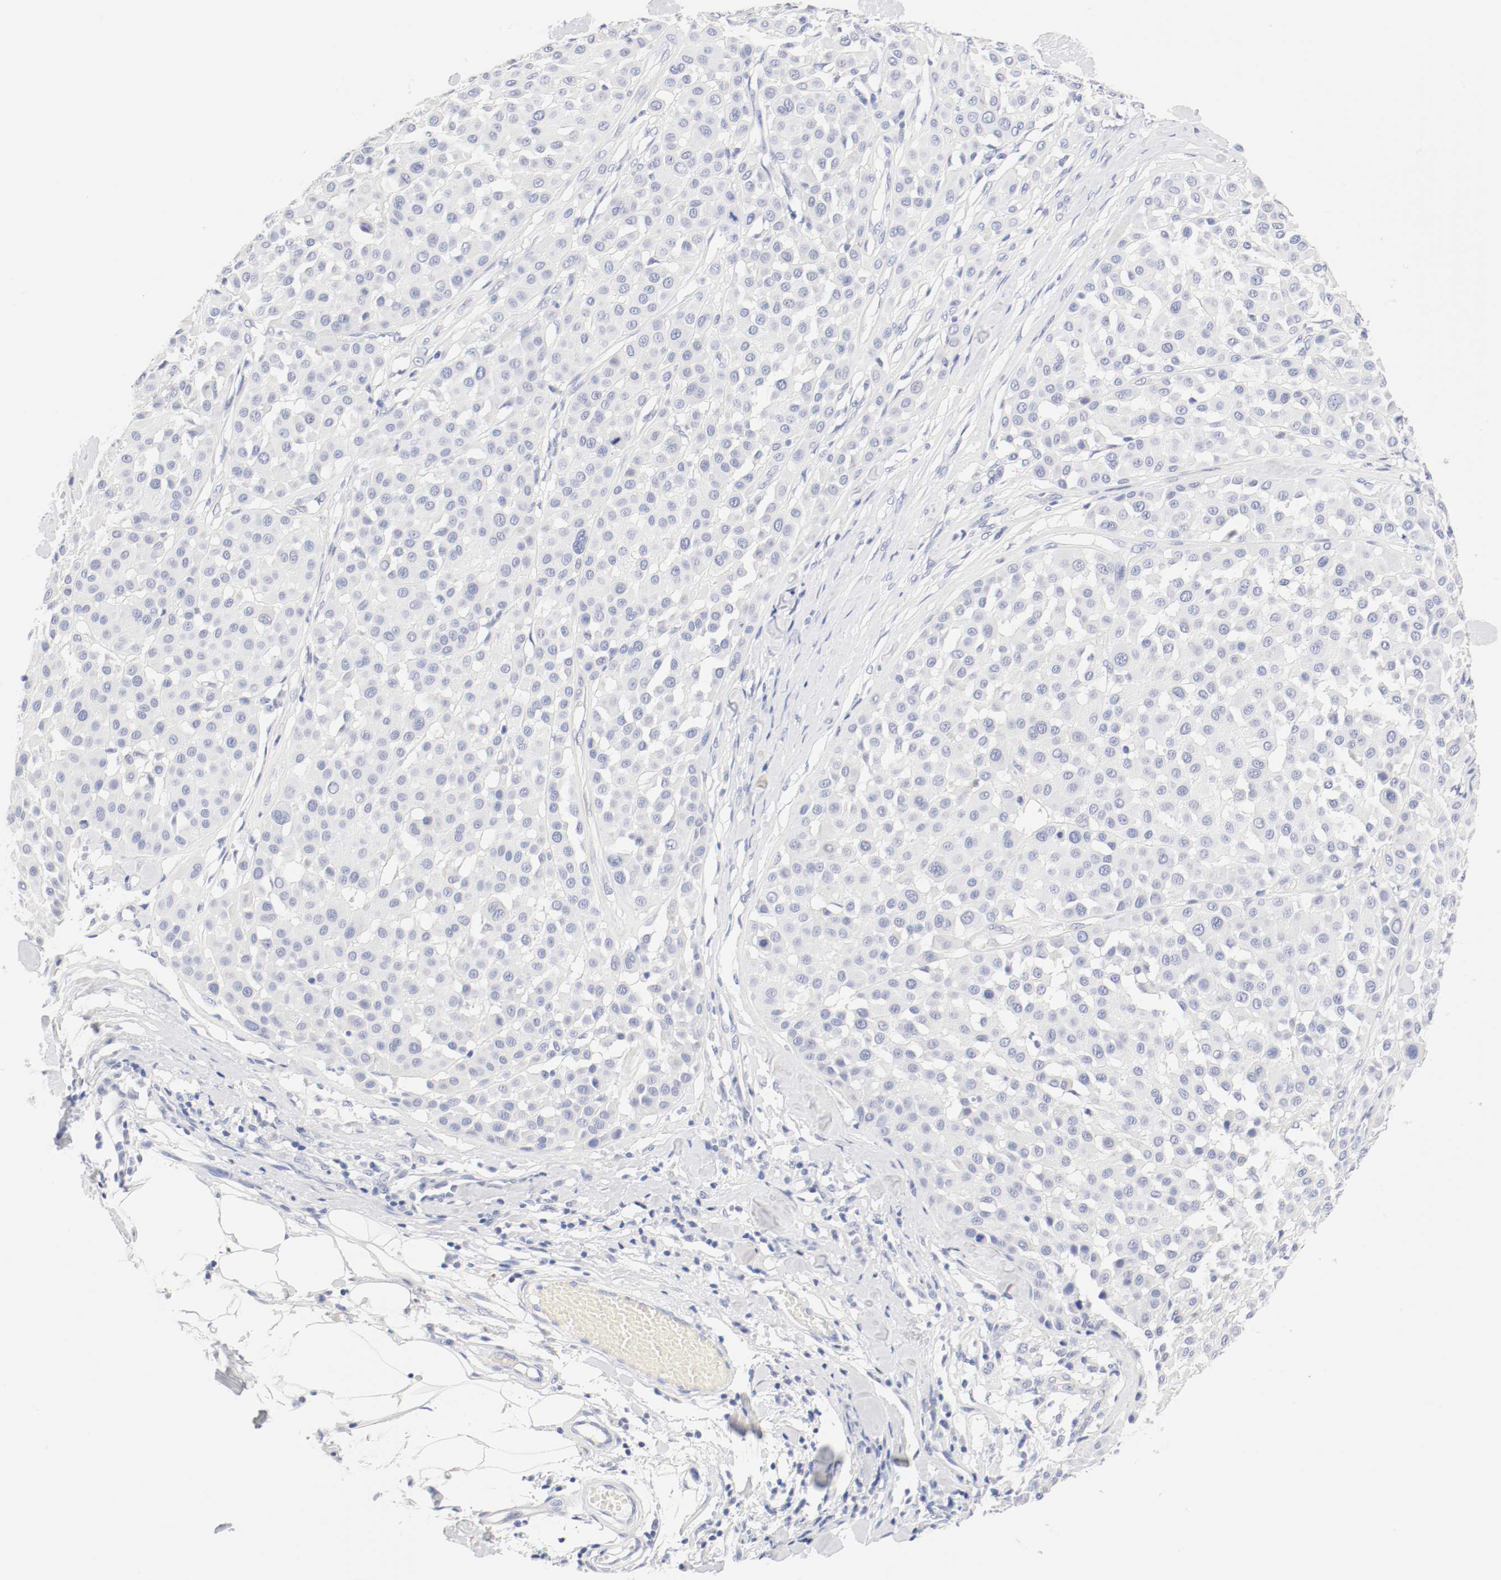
{"staining": {"intensity": "negative", "quantity": "none", "location": "none"}, "tissue": "melanoma", "cell_type": "Tumor cells", "image_type": "cancer", "snomed": [{"axis": "morphology", "description": "Malignant melanoma, Metastatic site"}, {"axis": "topography", "description": "Soft tissue"}], "caption": "The IHC image has no significant expression in tumor cells of melanoma tissue.", "gene": "HOMER1", "patient": {"sex": "male", "age": 41}}